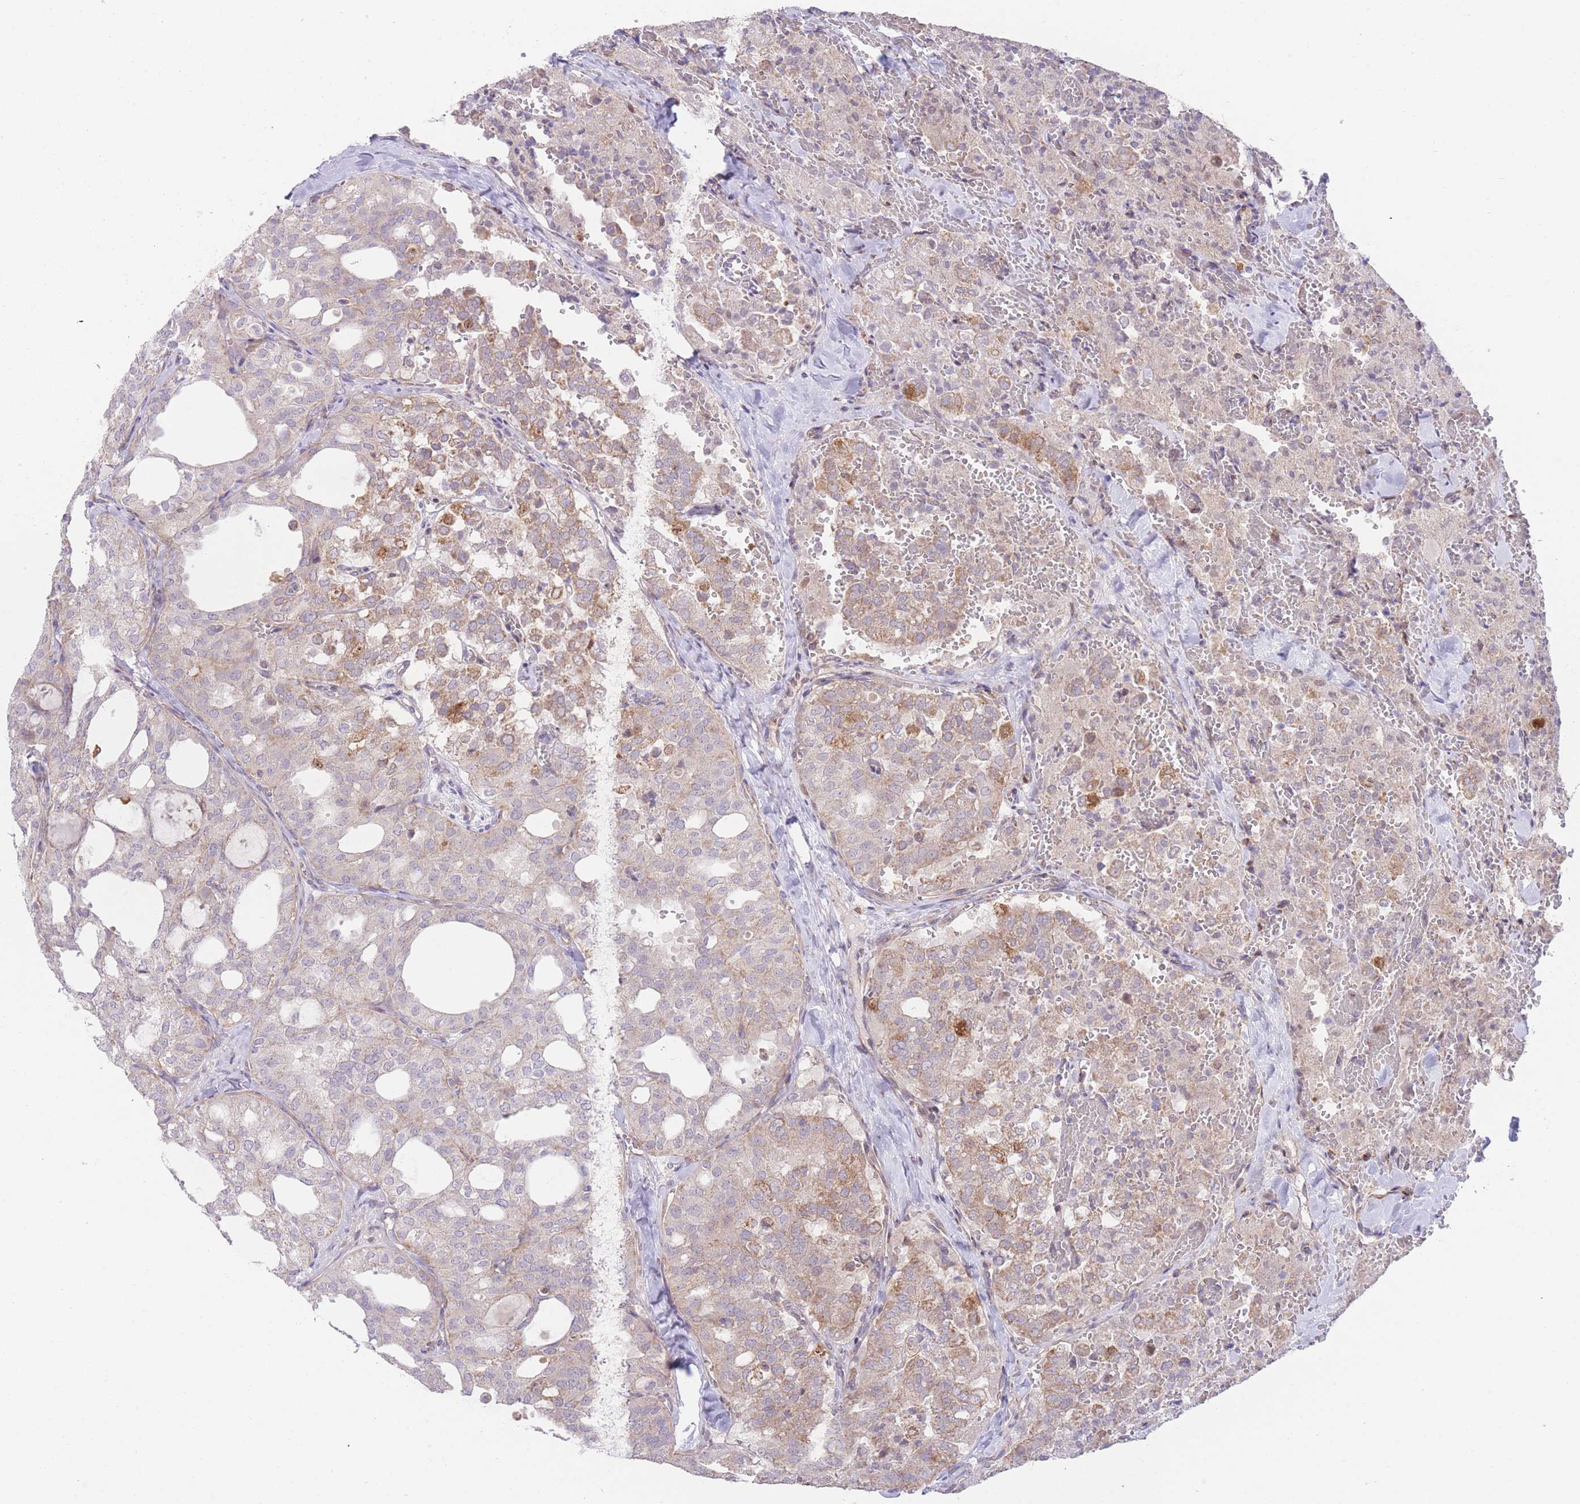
{"staining": {"intensity": "moderate", "quantity": "<25%", "location": "cytoplasmic/membranous"}, "tissue": "thyroid cancer", "cell_type": "Tumor cells", "image_type": "cancer", "snomed": [{"axis": "morphology", "description": "Follicular adenoma carcinoma, NOS"}, {"axis": "topography", "description": "Thyroid gland"}], "caption": "An immunohistochemistry micrograph of neoplastic tissue is shown. Protein staining in brown shows moderate cytoplasmic/membranous positivity in follicular adenoma carcinoma (thyroid) within tumor cells.", "gene": "BOLA2B", "patient": {"sex": "male", "age": 75}}